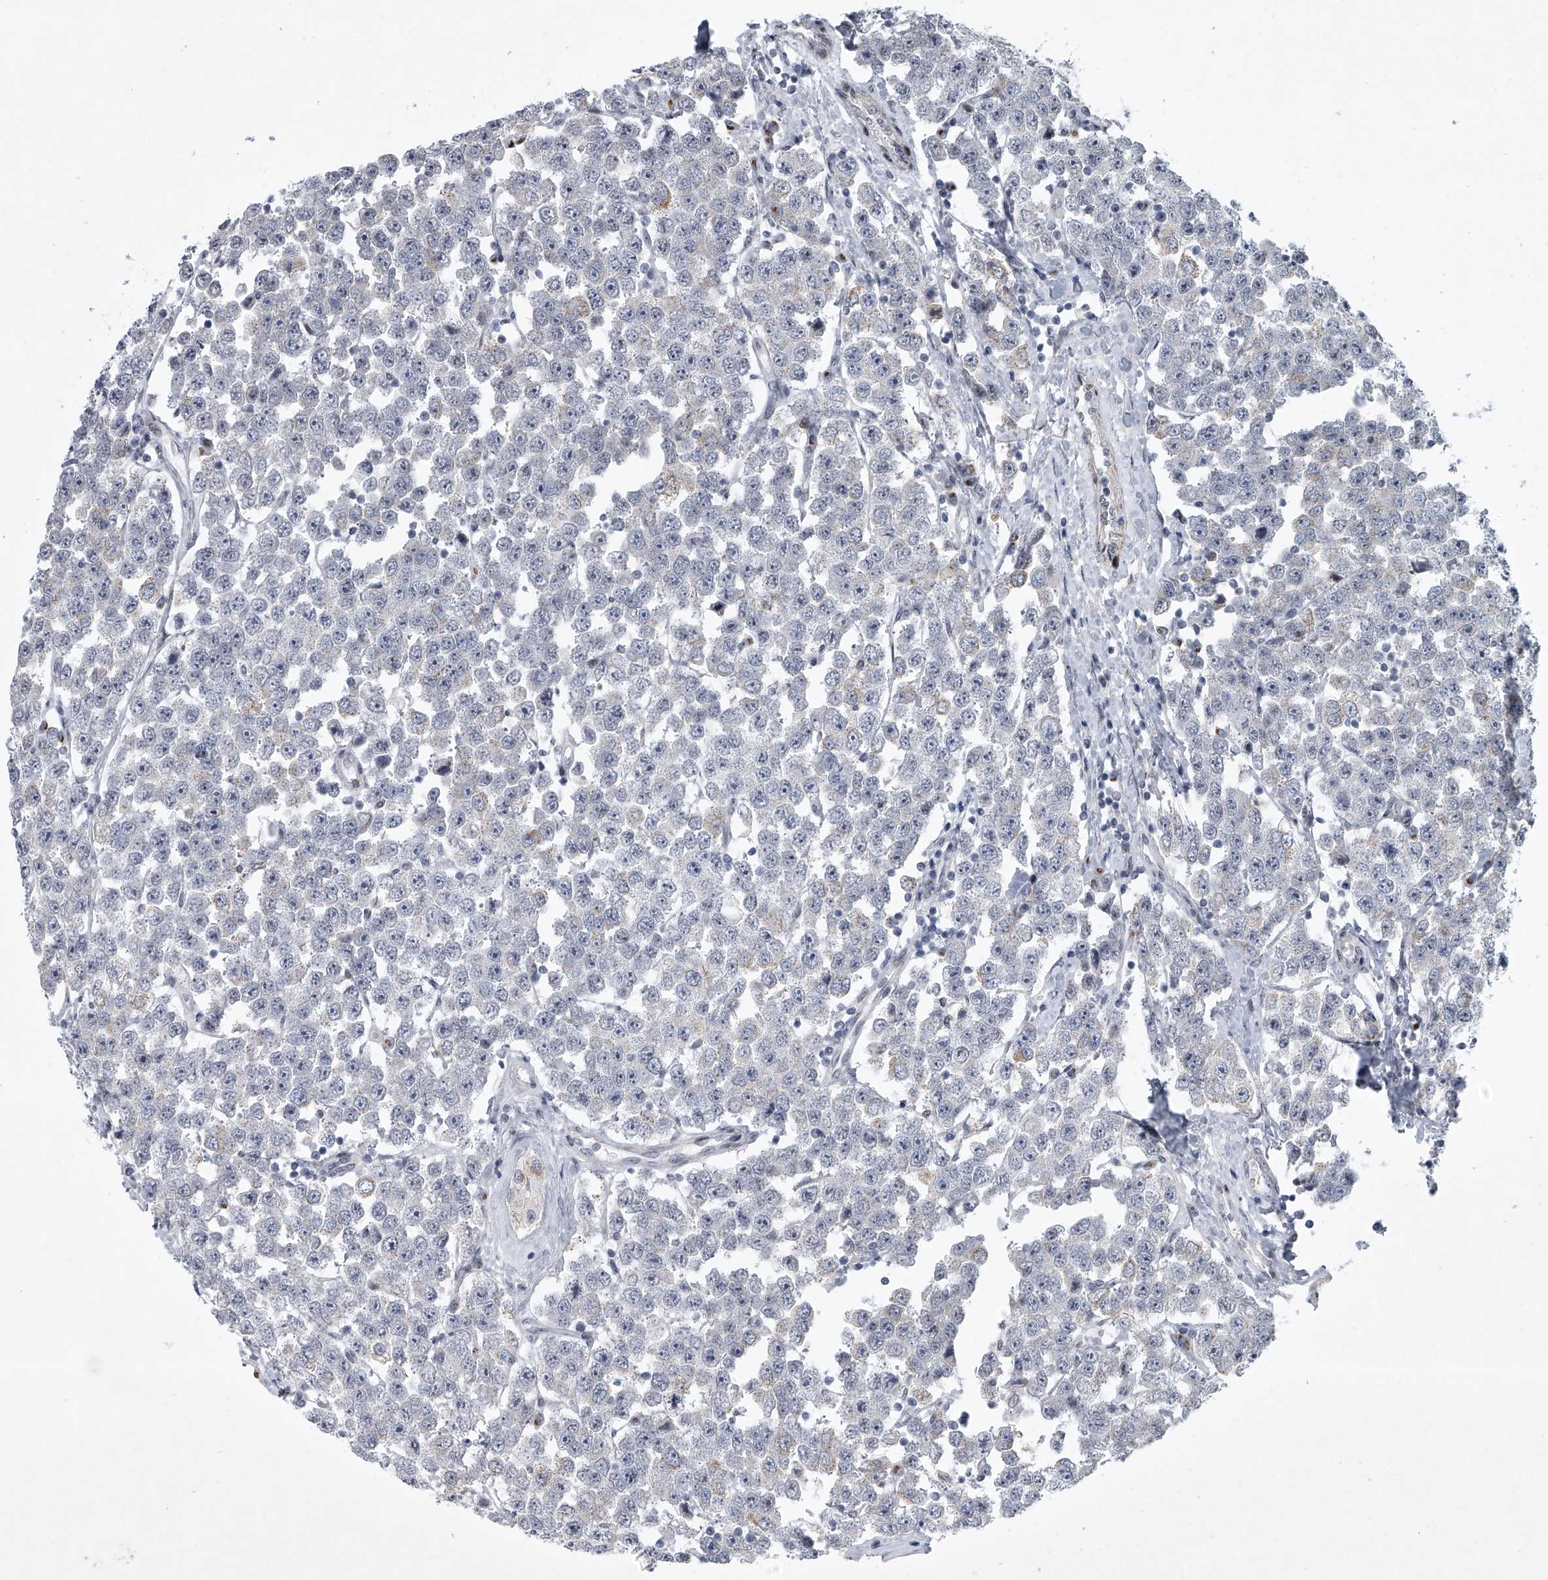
{"staining": {"intensity": "negative", "quantity": "none", "location": "none"}, "tissue": "testis cancer", "cell_type": "Tumor cells", "image_type": "cancer", "snomed": [{"axis": "morphology", "description": "Seminoma, NOS"}, {"axis": "topography", "description": "Testis"}], "caption": "A histopathology image of human testis cancer (seminoma) is negative for staining in tumor cells. (DAB (3,3'-diaminobenzidine) IHC visualized using brightfield microscopy, high magnification).", "gene": "MLLT1", "patient": {"sex": "male", "age": 28}}